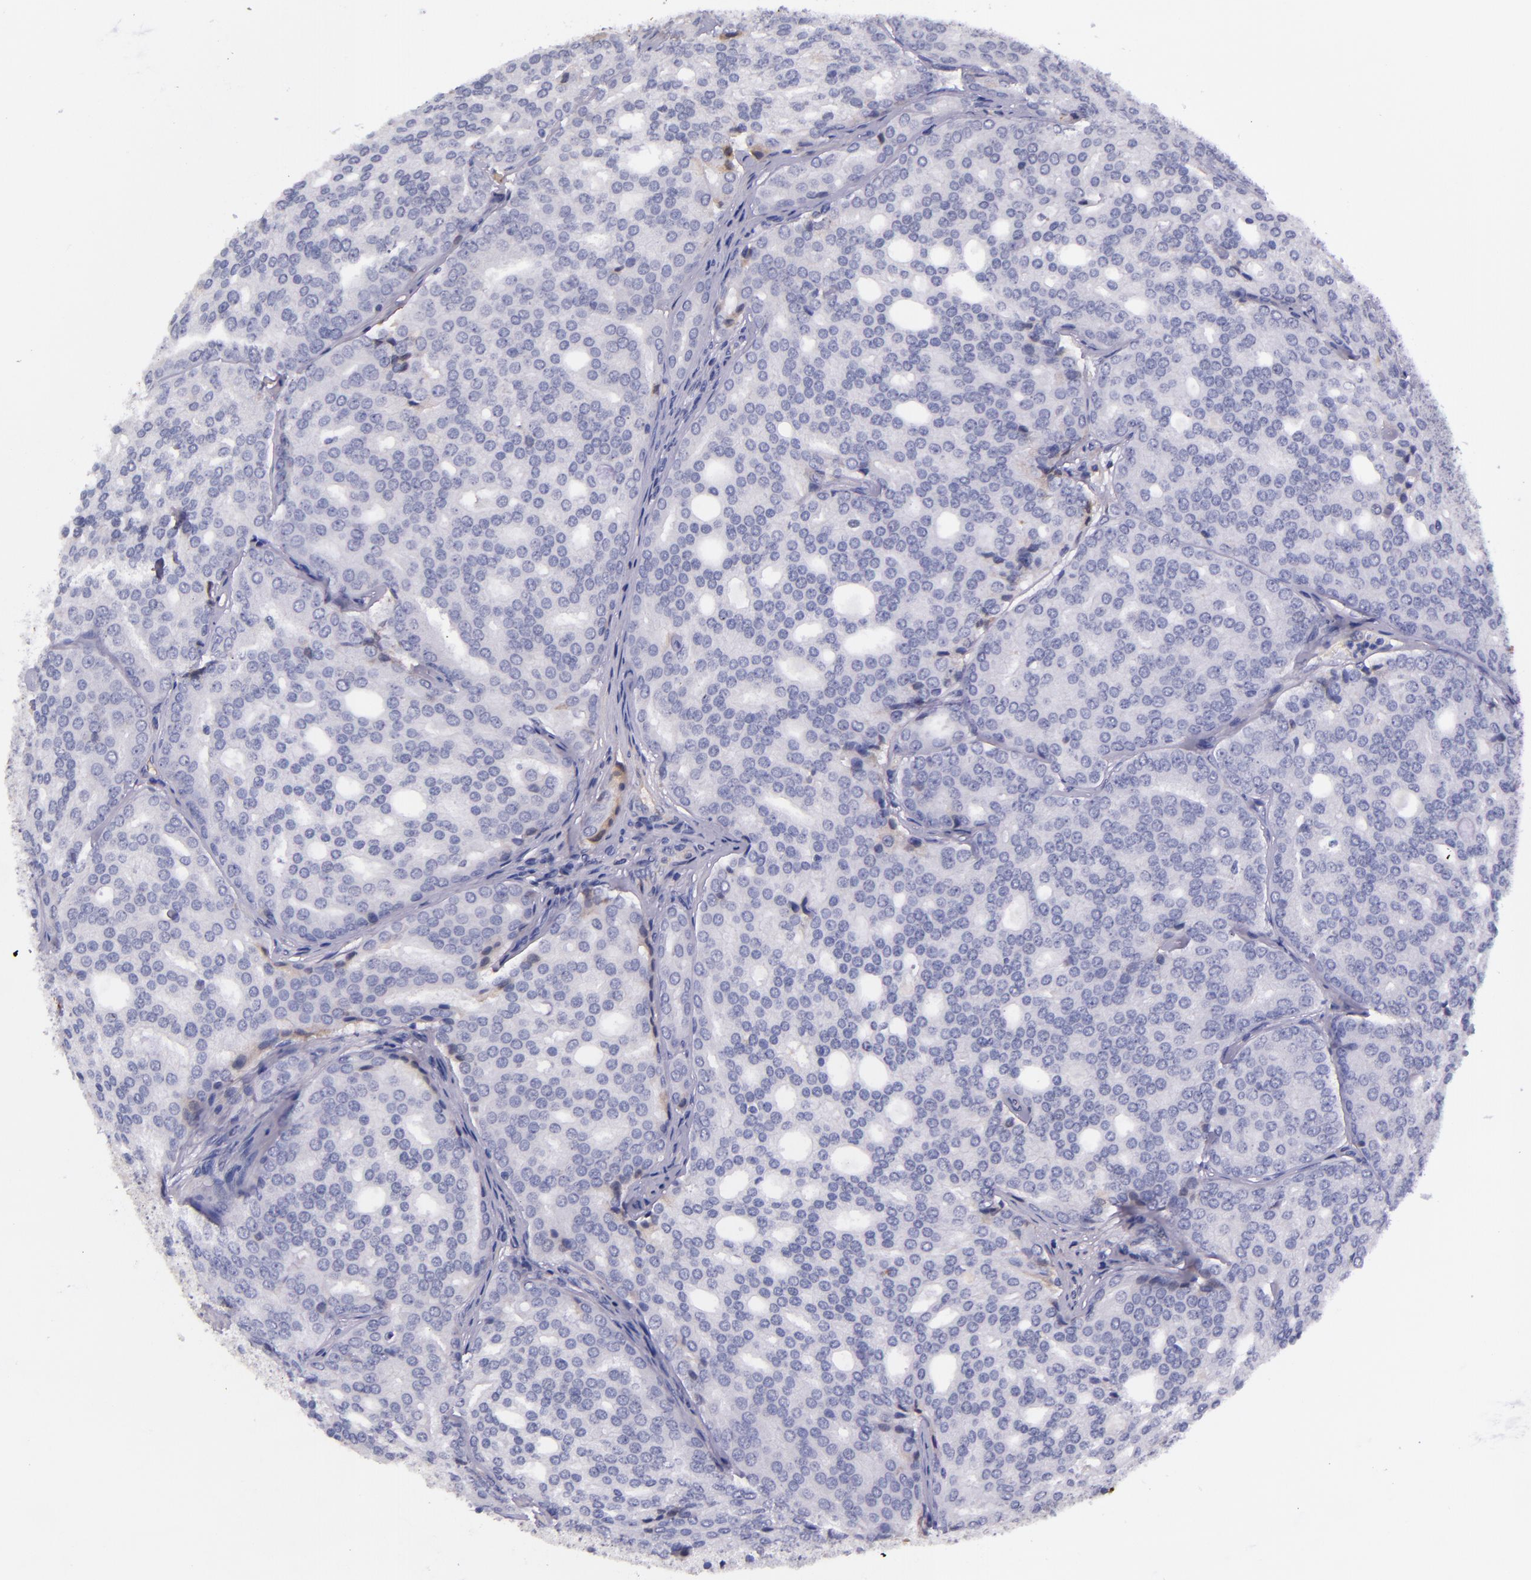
{"staining": {"intensity": "negative", "quantity": "none", "location": "none"}, "tissue": "prostate cancer", "cell_type": "Tumor cells", "image_type": "cancer", "snomed": [{"axis": "morphology", "description": "Adenocarcinoma, High grade"}, {"axis": "topography", "description": "Prostate"}], "caption": "Immunohistochemistry image of prostate cancer (high-grade adenocarcinoma) stained for a protein (brown), which displays no staining in tumor cells.", "gene": "KNG1", "patient": {"sex": "male", "age": 64}}